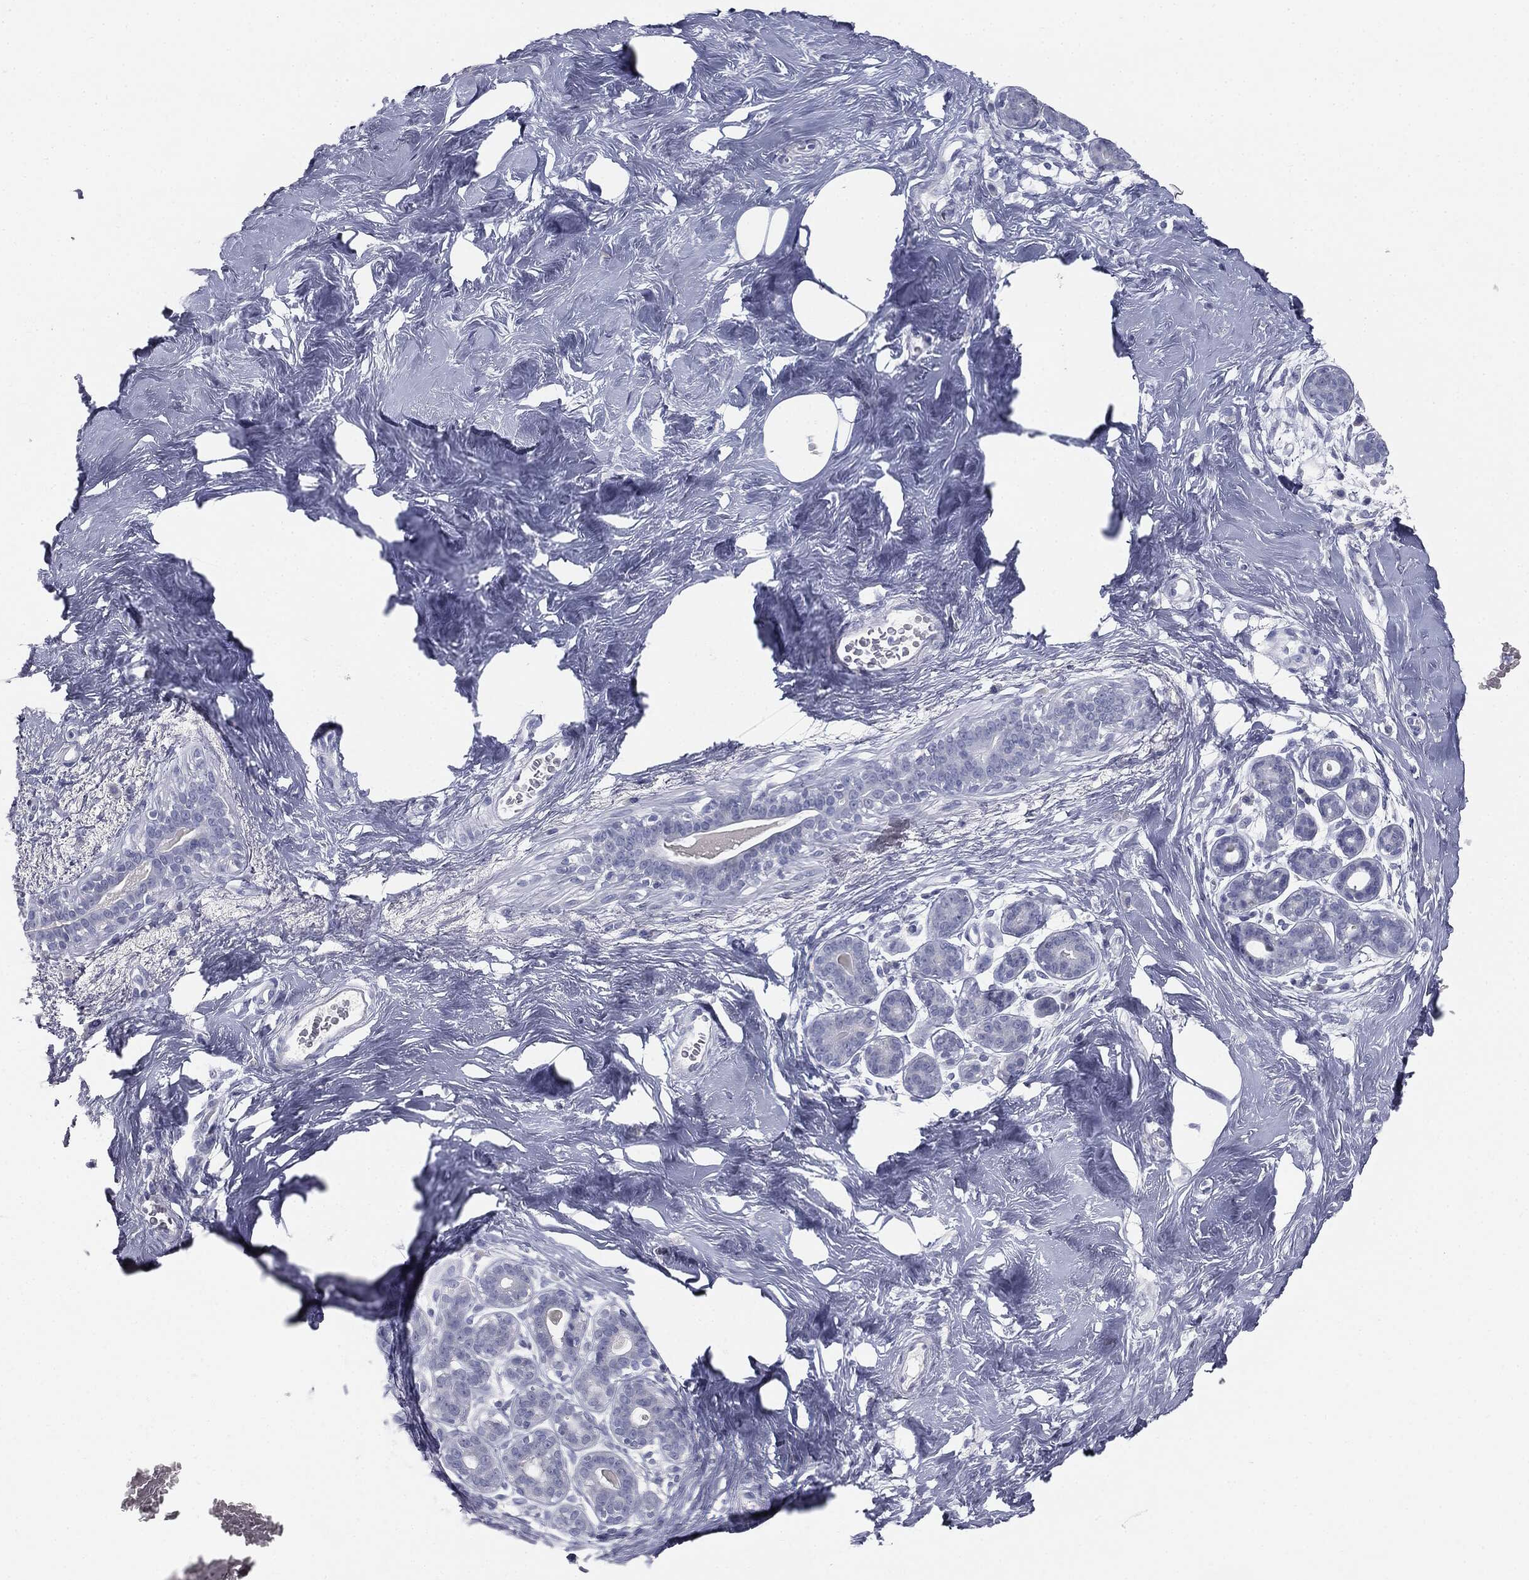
{"staining": {"intensity": "negative", "quantity": "none", "location": "none"}, "tissue": "breast", "cell_type": "Glandular cells", "image_type": "normal", "snomed": [{"axis": "morphology", "description": "Normal tissue, NOS"}, {"axis": "topography", "description": "Breast"}], "caption": "High power microscopy histopathology image of an immunohistochemistry photomicrograph of unremarkable breast, revealing no significant expression in glandular cells. The staining was performed using DAB (3,3'-diaminobenzidine) to visualize the protein expression in brown, while the nuclei were stained in blue with hematoxylin (Magnification: 20x).", "gene": "MUC5AC", "patient": {"sex": "female", "age": 43}}